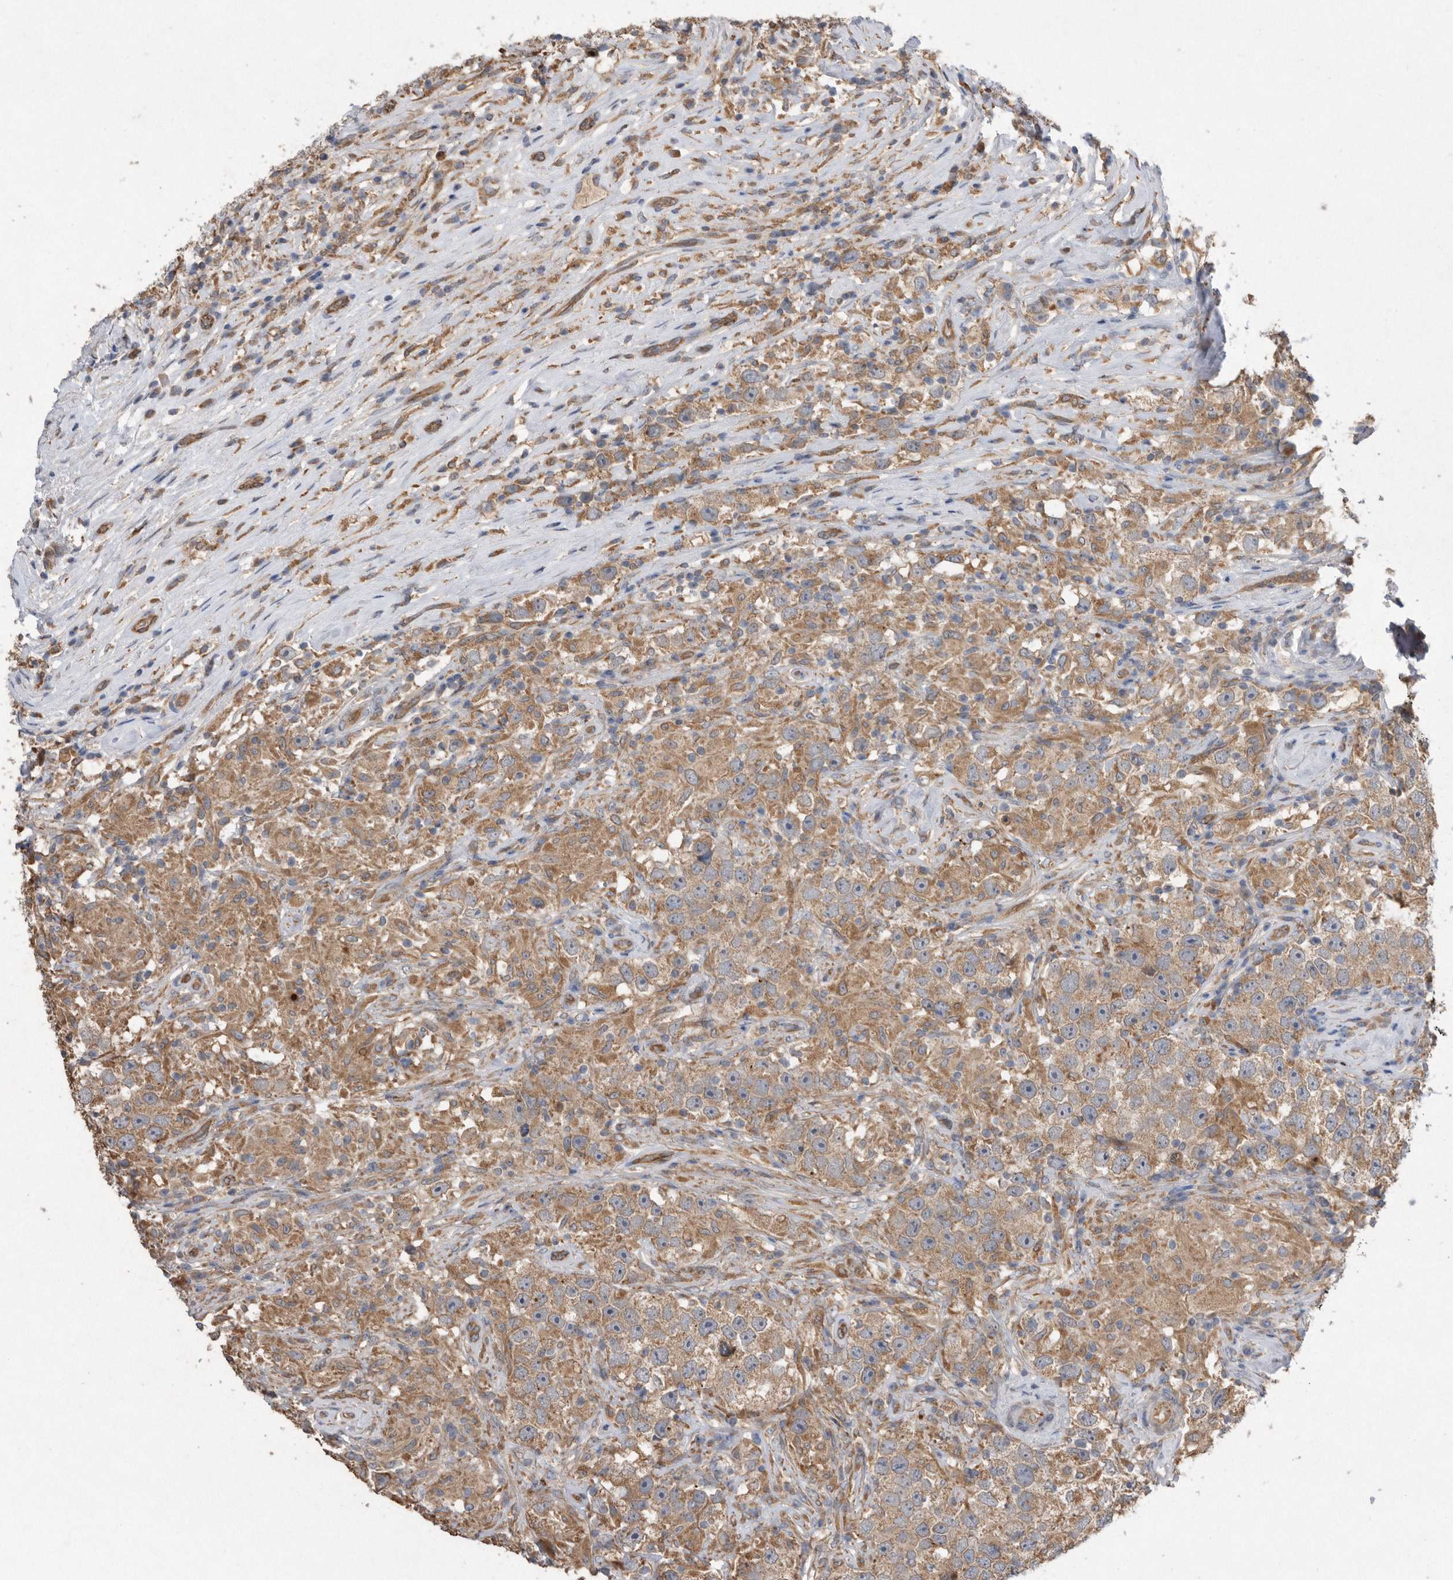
{"staining": {"intensity": "moderate", "quantity": ">75%", "location": "cytoplasmic/membranous"}, "tissue": "testis cancer", "cell_type": "Tumor cells", "image_type": "cancer", "snomed": [{"axis": "morphology", "description": "Seminoma, NOS"}, {"axis": "topography", "description": "Testis"}], "caption": "Immunohistochemical staining of human testis seminoma reveals medium levels of moderate cytoplasmic/membranous positivity in about >75% of tumor cells.", "gene": "PON2", "patient": {"sex": "male", "age": 49}}